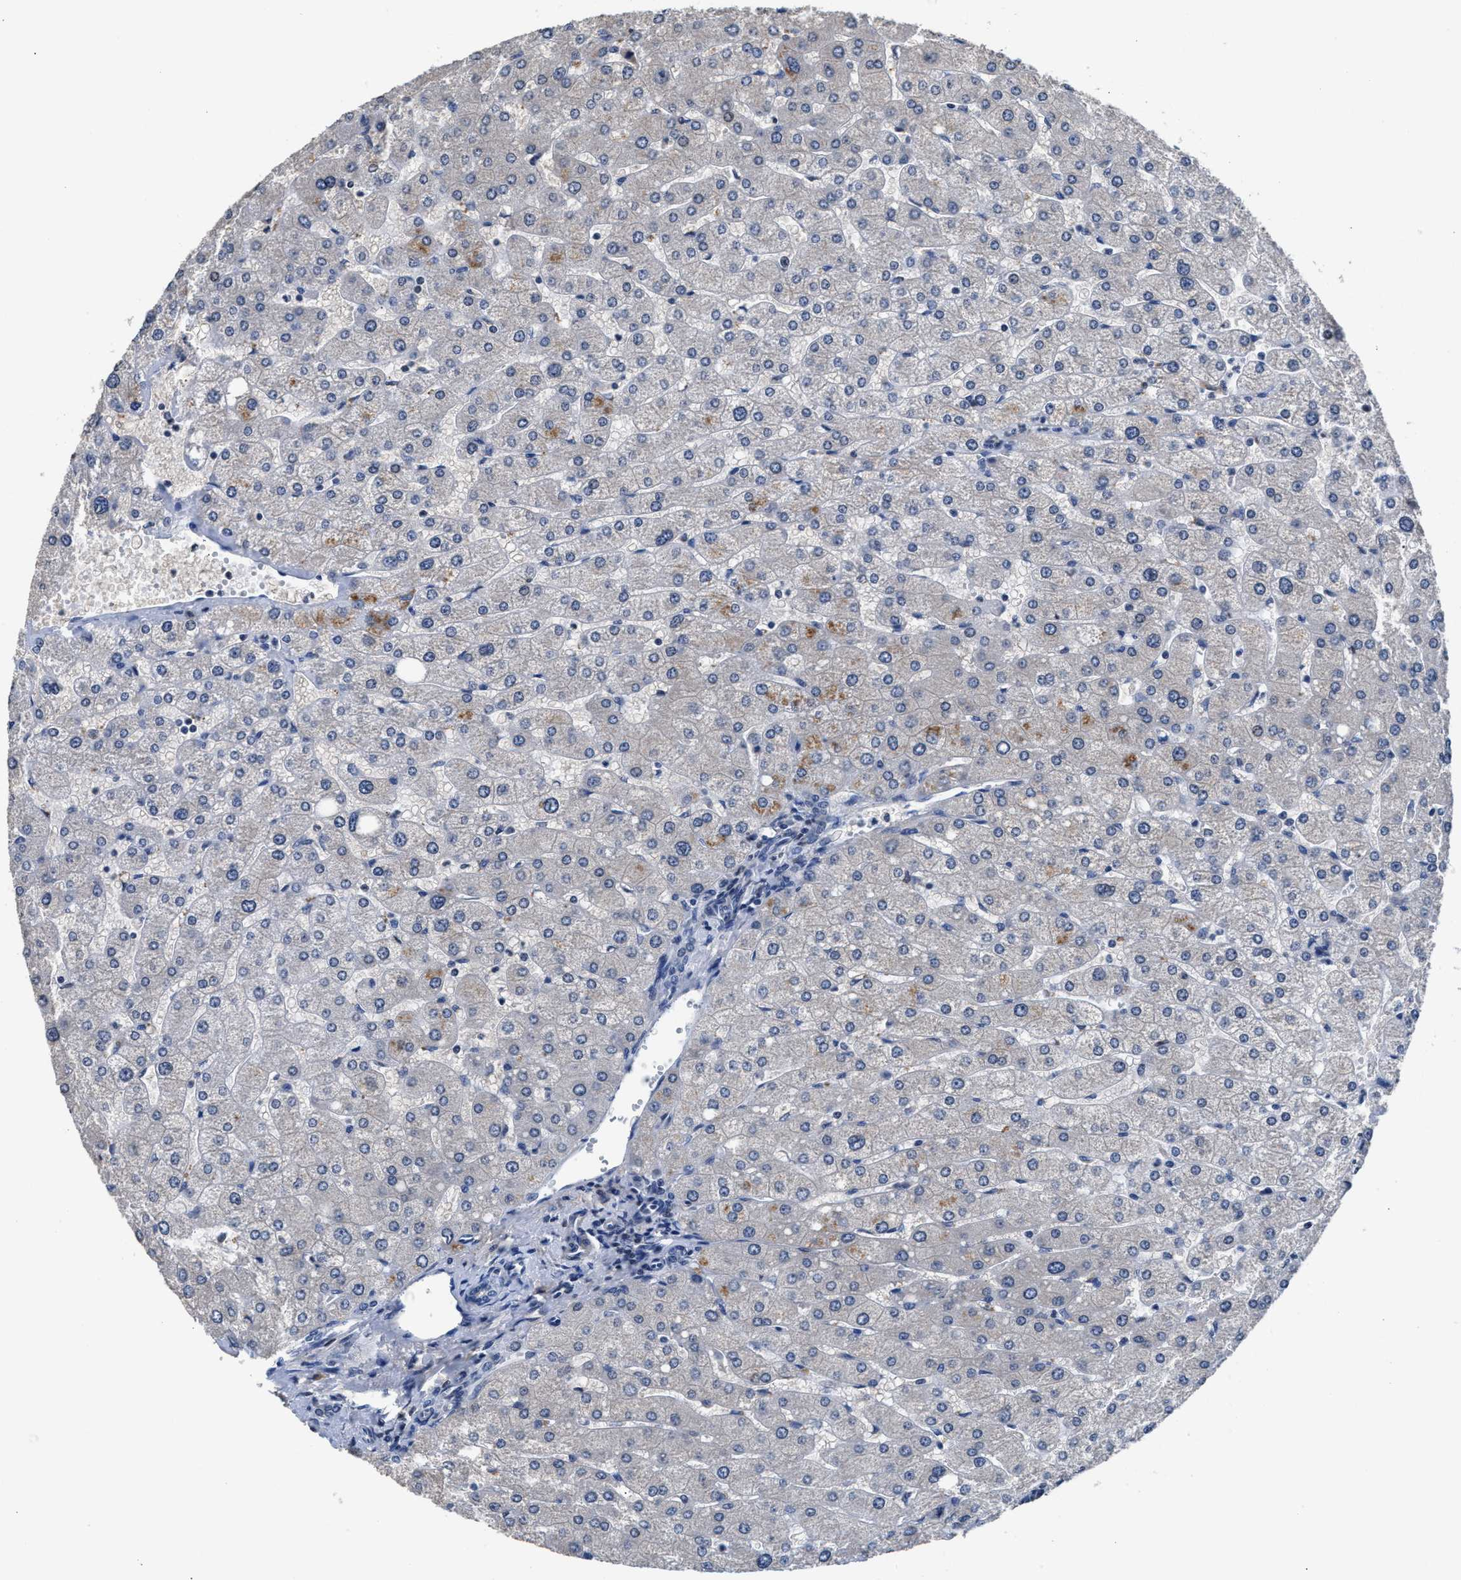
{"staining": {"intensity": "negative", "quantity": "none", "location": "none"}, "tissue": "liver", "cell_type": "Cholangiocytes", "image_type": "normal", "snomed": [{"axis": "morphology", "description": "Normal tissue, NOS"}, {"axis": "topography", "description": "Liver"}], "caption": "Immunohistochemistry (IHC) of benign liver shows no staining in cholangiocytes.", "gene": "MYH3", "patient": {"sex": "male", "age": 55}}